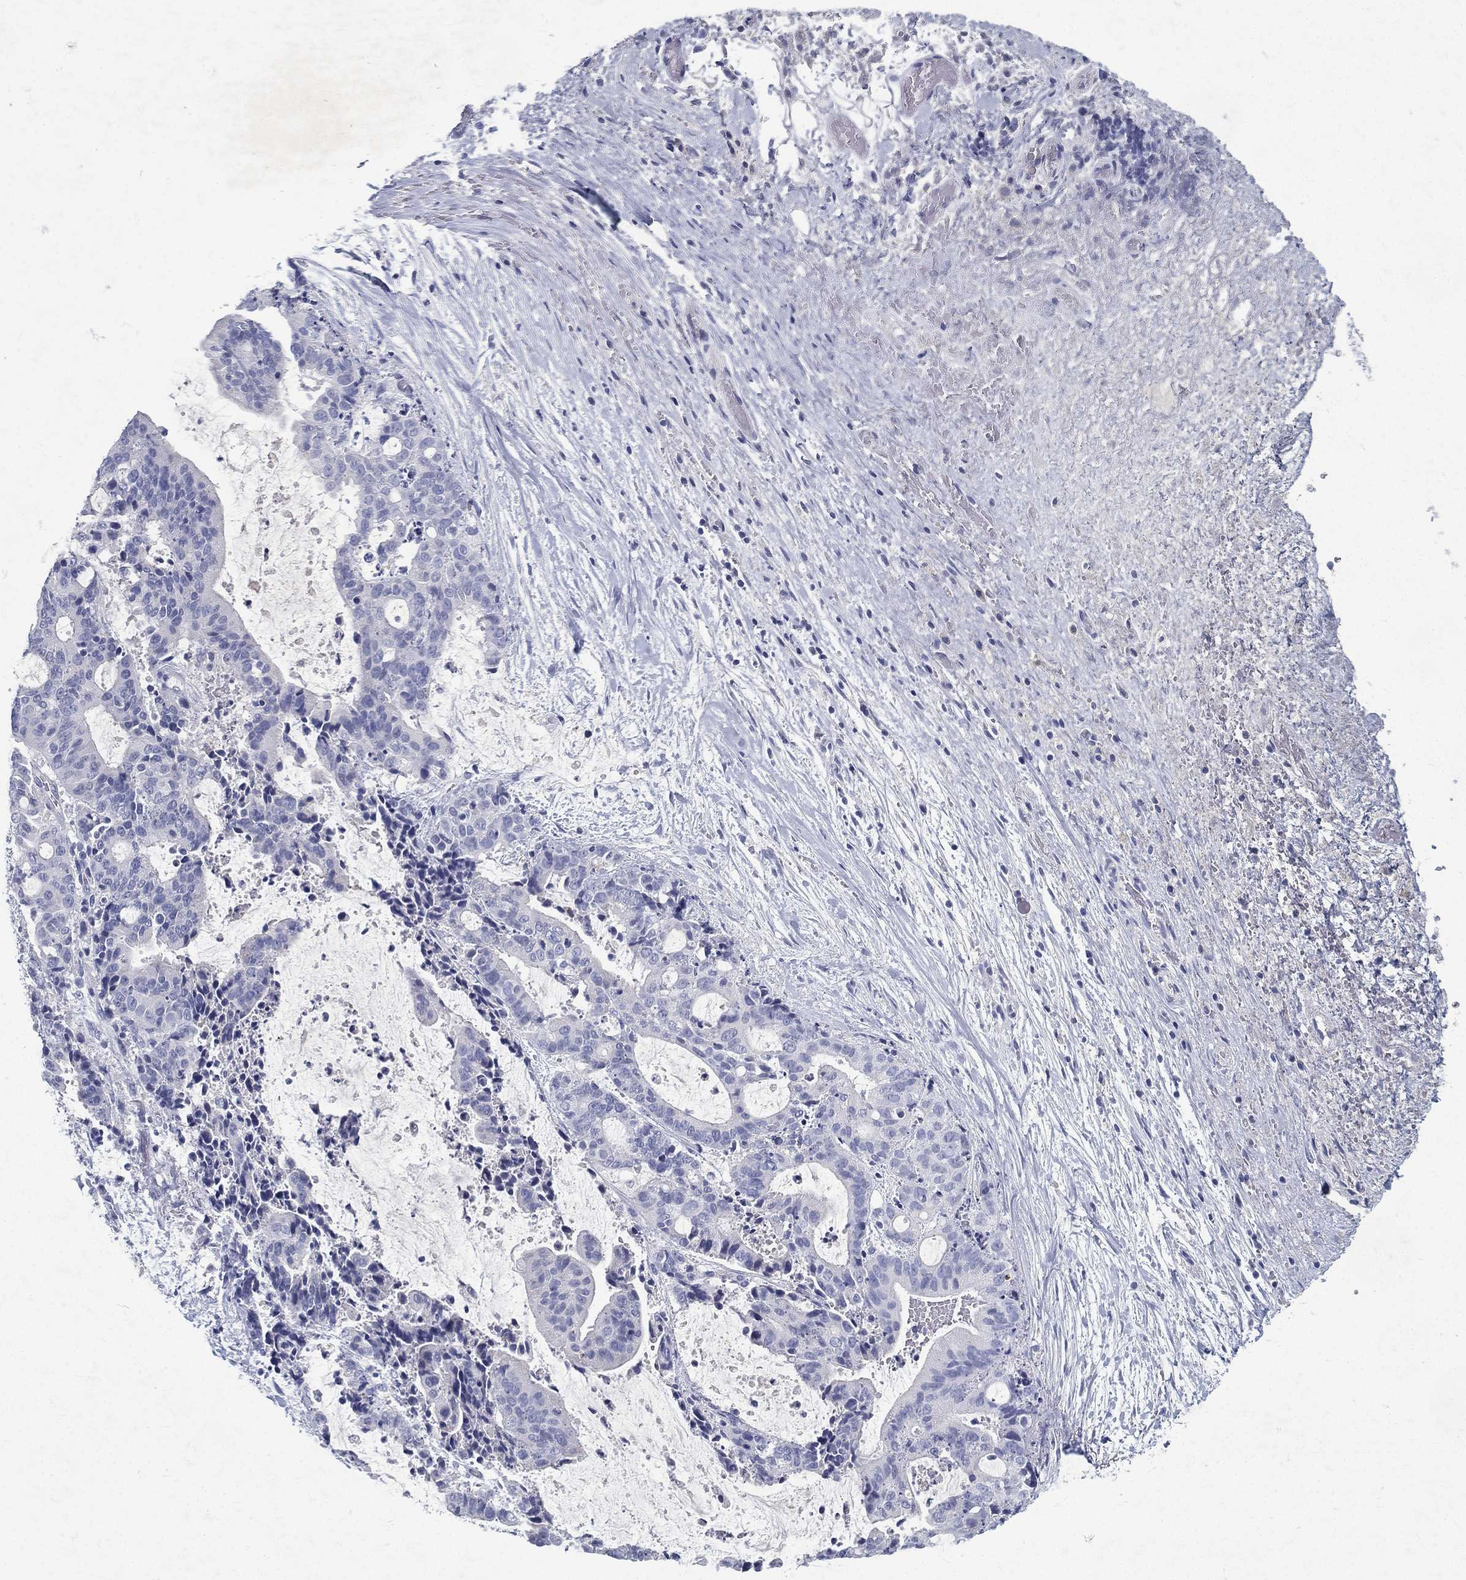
{"staining": {"intensity": "negative", "quantity": "none", "location": "none"}, "tissue": "liver cancer", "cell_type": "Tumor cells", "image_type": "cancer", "snomed": [{"axis": "morphology", "description": "Cholangiocarcinoma"}, {"axis": "topography", "description": "Liver"}], "caption": "This is a micrograph of IHC staining of cholangiocarcinoma (liver), which shows no staining in tumor cells.", "gene": "RGS13", "patient": {"sex": "female", "age": 73}}